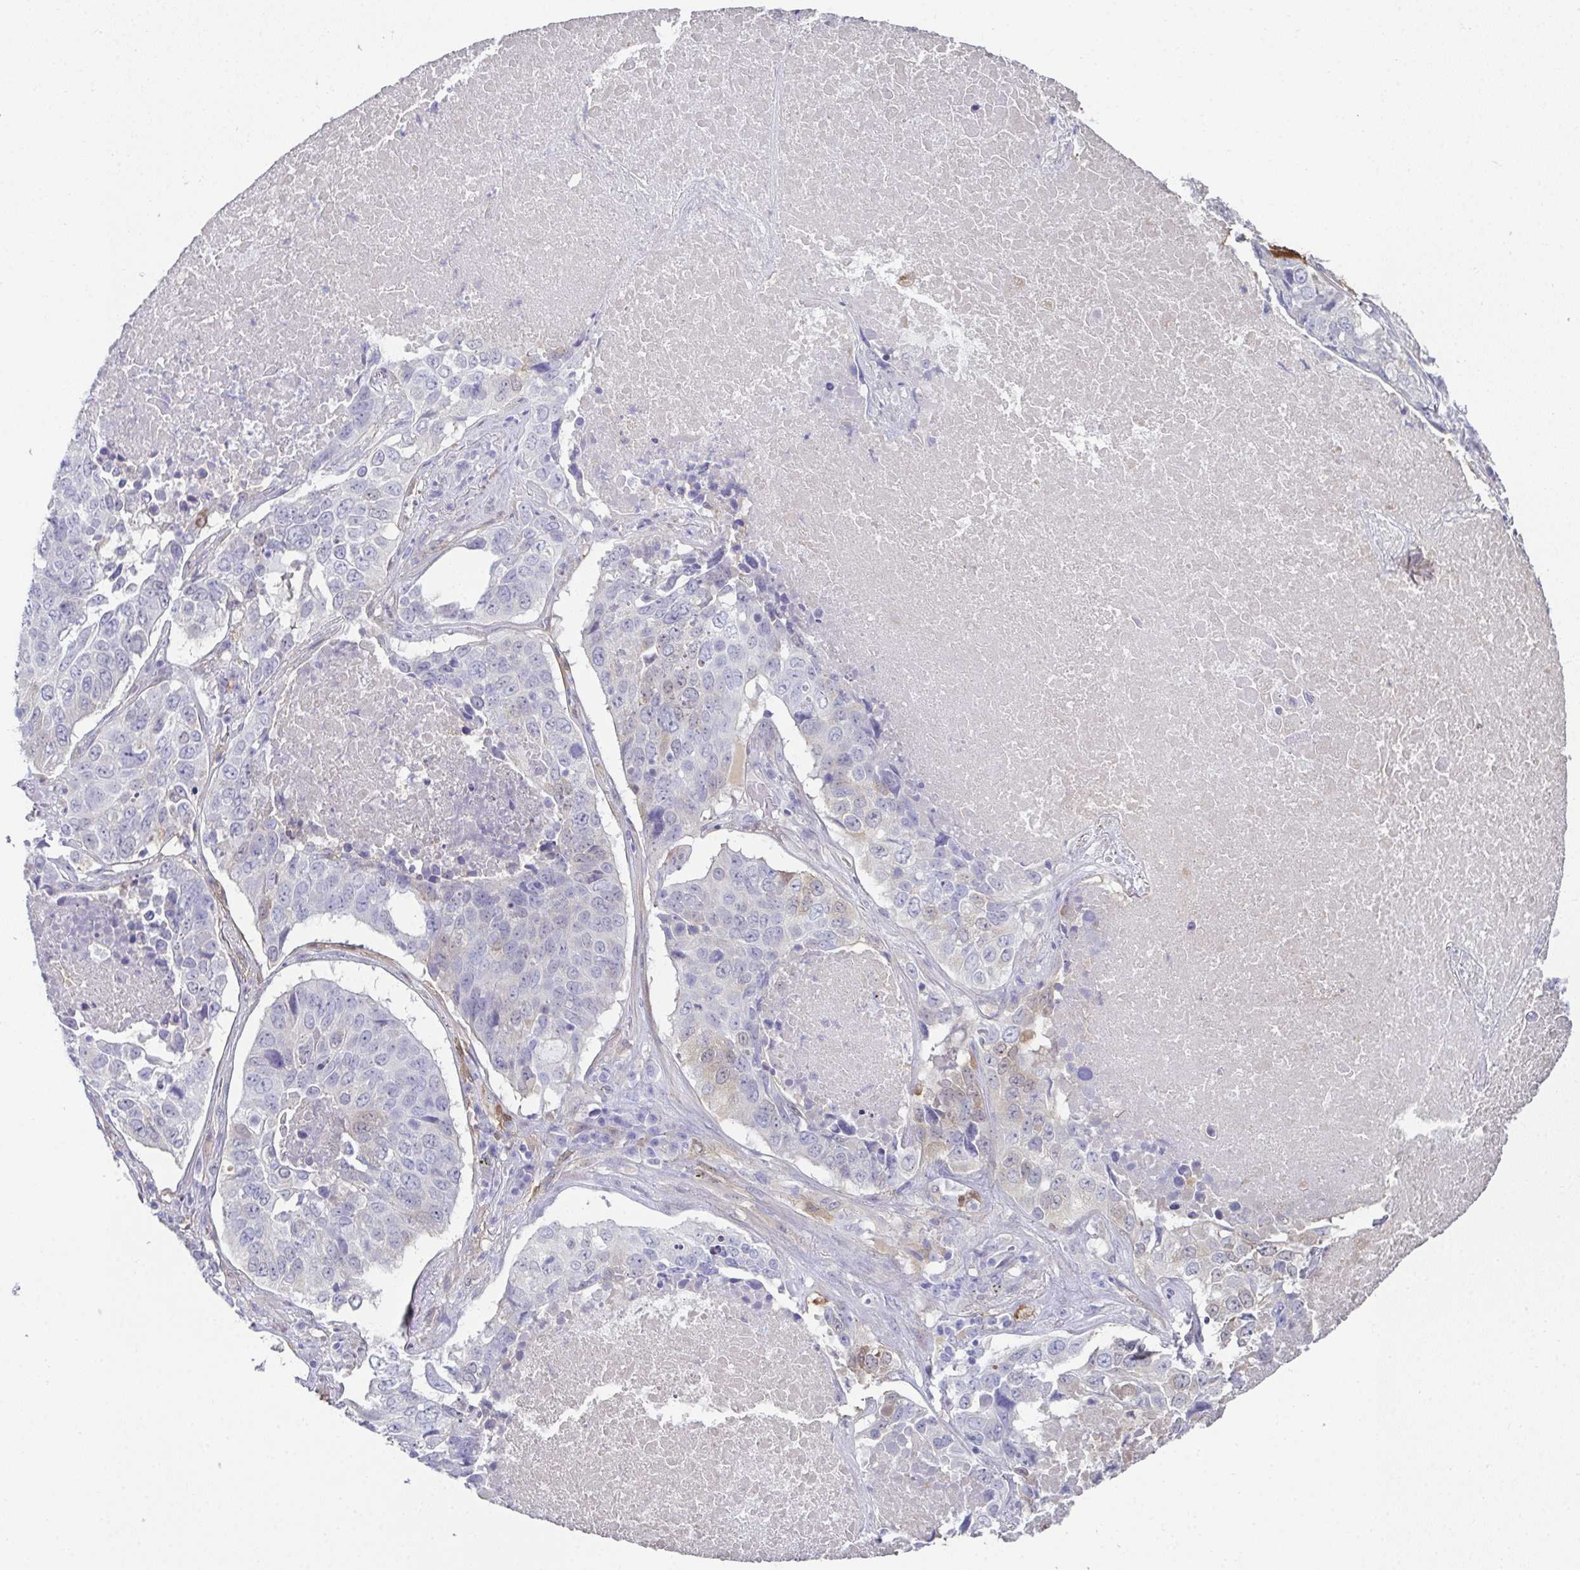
{"staining": {"intensity": "moderate", "quantity": "<25%", "location": "cytoplasmic/membranous,nuclear"}, "tissue": "lung cancer", "cell_type": "Tumor cells", "image_type": "cancer", "snomed": [{"axis": "morphology", "description": "Normal tissue, NOS"}, {"axis": "morphology", "description": "Squamous cell carcinoma, NOS"}, {"axis": "topography", "description": "Bronchus"}, {"axis": "topography", "description": "Lung"}], "caption": "About <25% of tumor cells in lung squamous cell carcinoma demonstrate moderate cytoplasmic/membranous and nuclear protein staining as visualized by brown immunohistochemical staining.", "gene": "RBP1", "patient": {"sex": "male", "age": 64}}